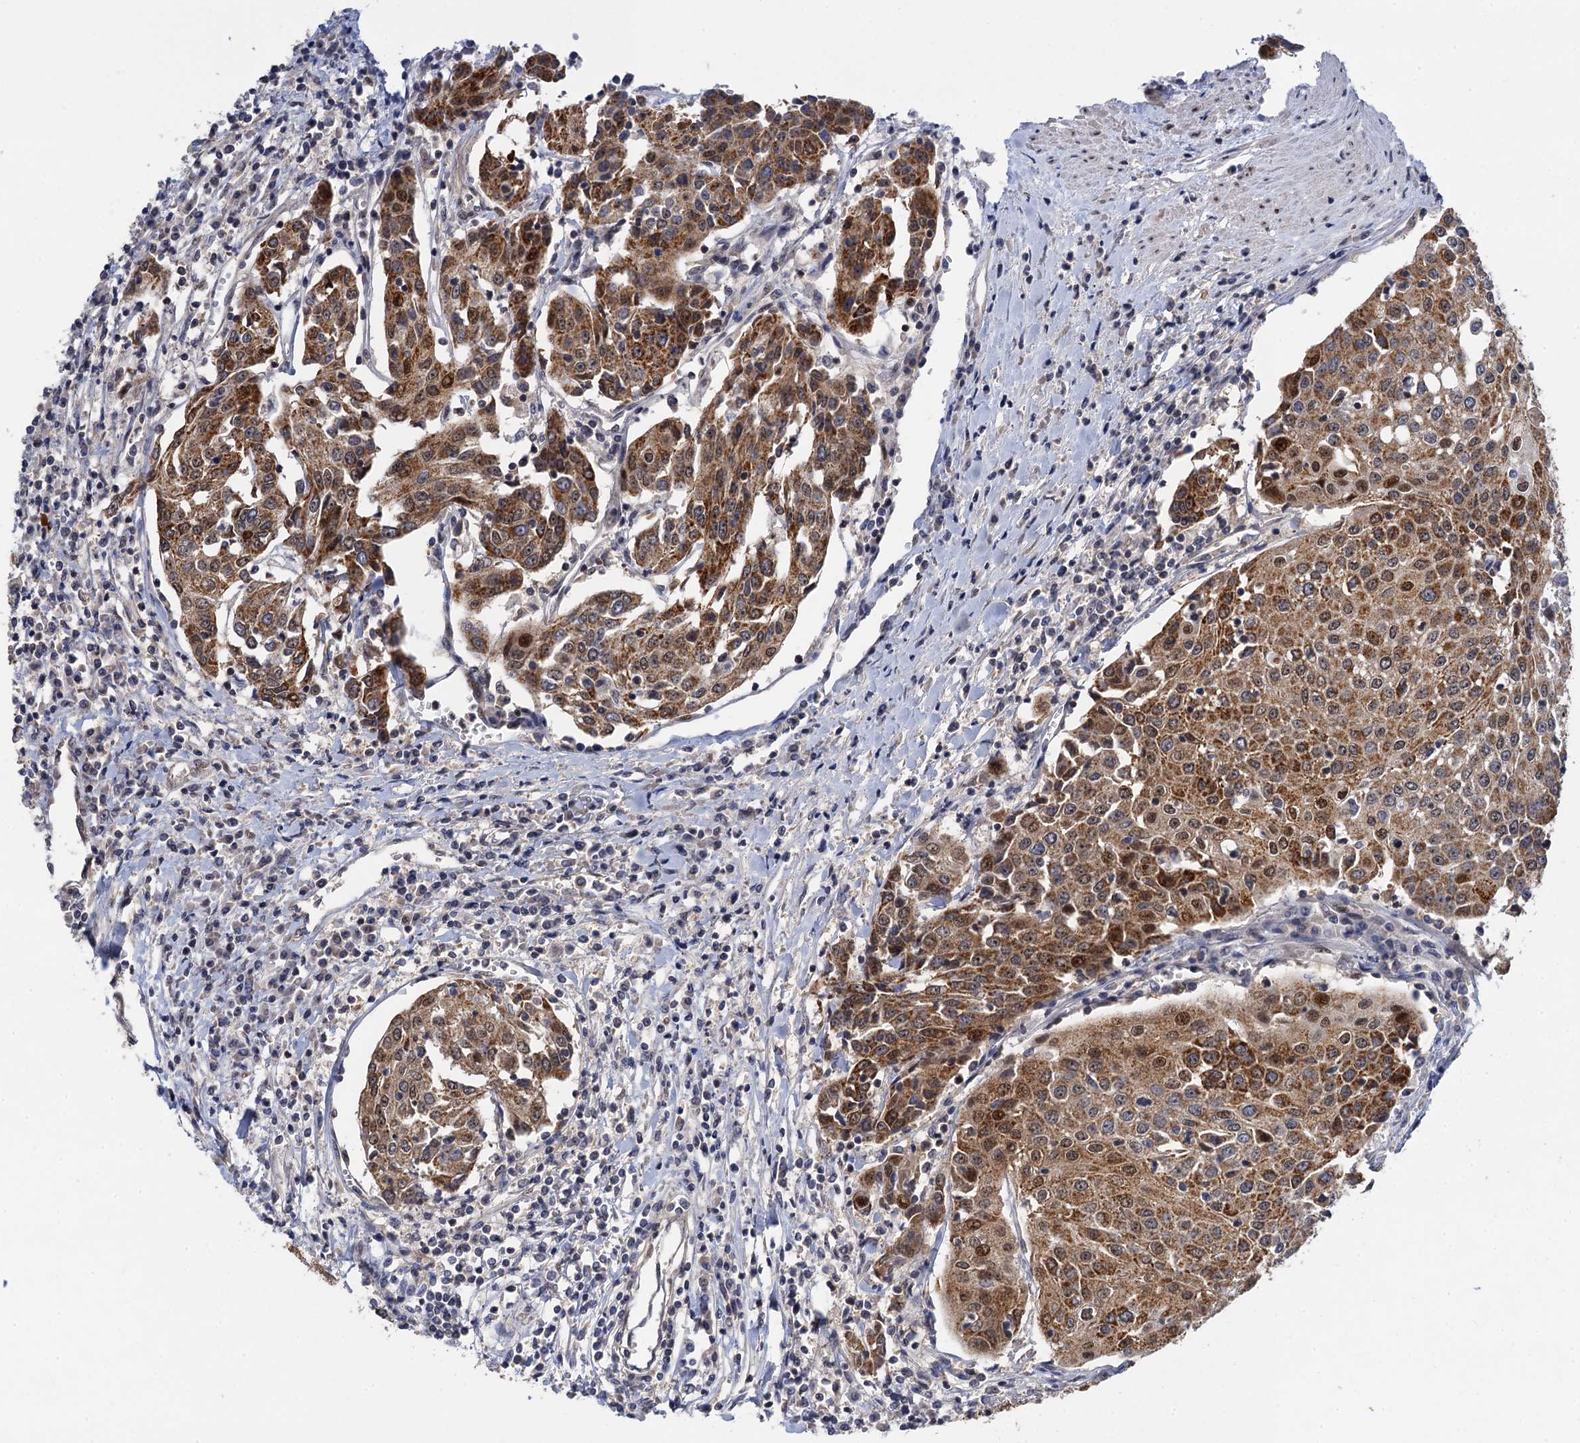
{"staining": {"intensity": "moderate", "quantity": ">75%", "location": "cytoplasmic/membranous,nuclear"}, "tissue": "urothelial cancer", "cell_type": "Tumor cells", "image_type": "cancer", "snomed": [{"axis": "morphology", "description": "Urothelial carcinoma, High grade"}, {"axis": "topography", "description": "Urinary bladder"}], "caption": "This micrograph demonstrates urothelial cancer stained with immunohistochemistry to label a protein in brown. The cytoplasmic/membranous and nuclear of tumor cells show moderate positivity for the protein. Nuclei are counter-stained blue.", "gene": "ZAR1L", "patient": {"sex": "female", "age": 85}}